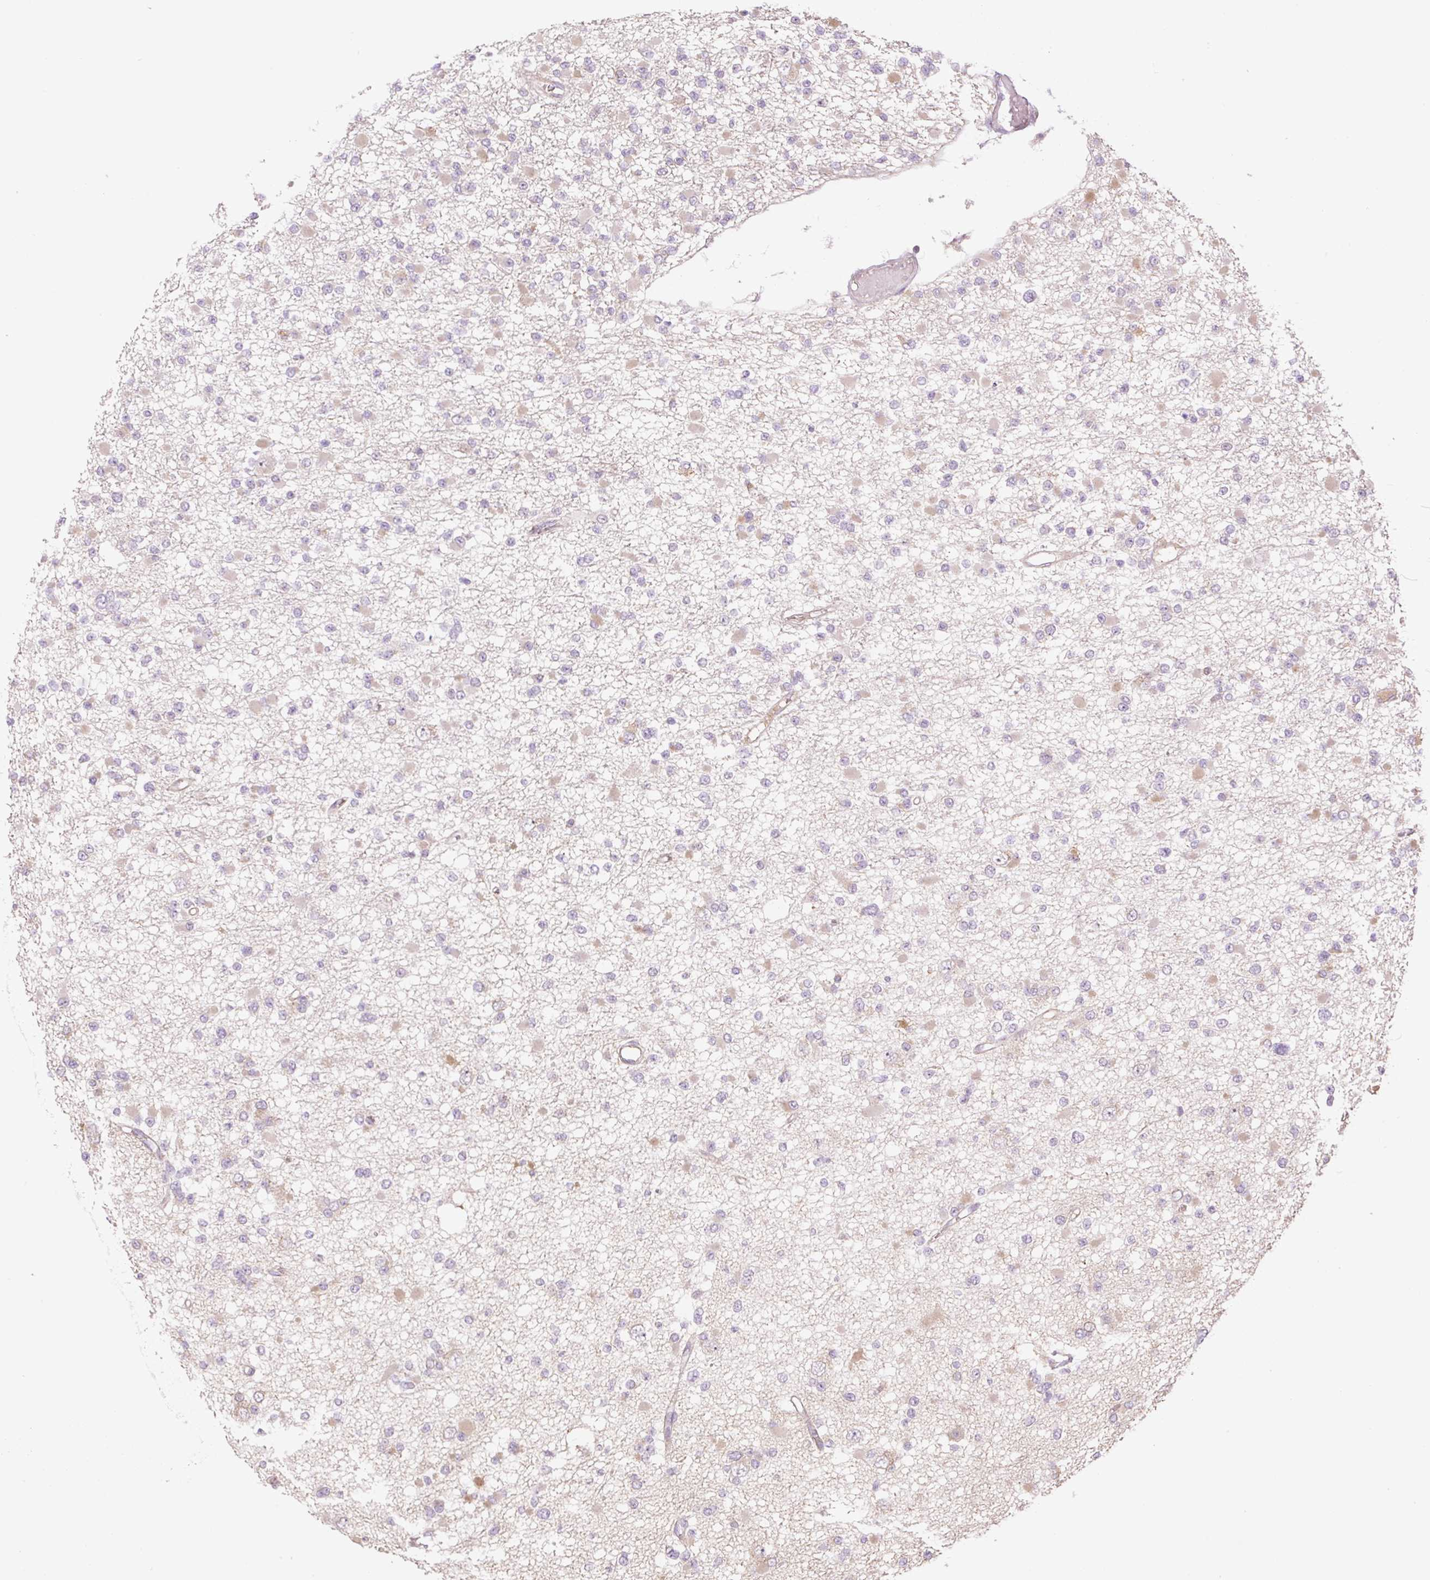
{"staining": {"intensity": "negative", "quantity": "none", "location": "none"}, "tissue": "glioma", "cell_type": "Tumor cells", "image_type": "cancer", "snomed": [{"axis": "morphology", "description": "Glioma, malignant, Low grade"}, {"axis": "topography", "description": "Brain"}], "caption": "Malignant low-grade glioma was stained to show a protein in brown. There is no significant staining in tumor cells. The staining is performed using DAB (3,3'-diaminobenzidine) brown chromogen with nuclei counter-stained in using hematoxylin.", "gene": "ZNF394", "patient": {"sex": "female", "age": 22}}